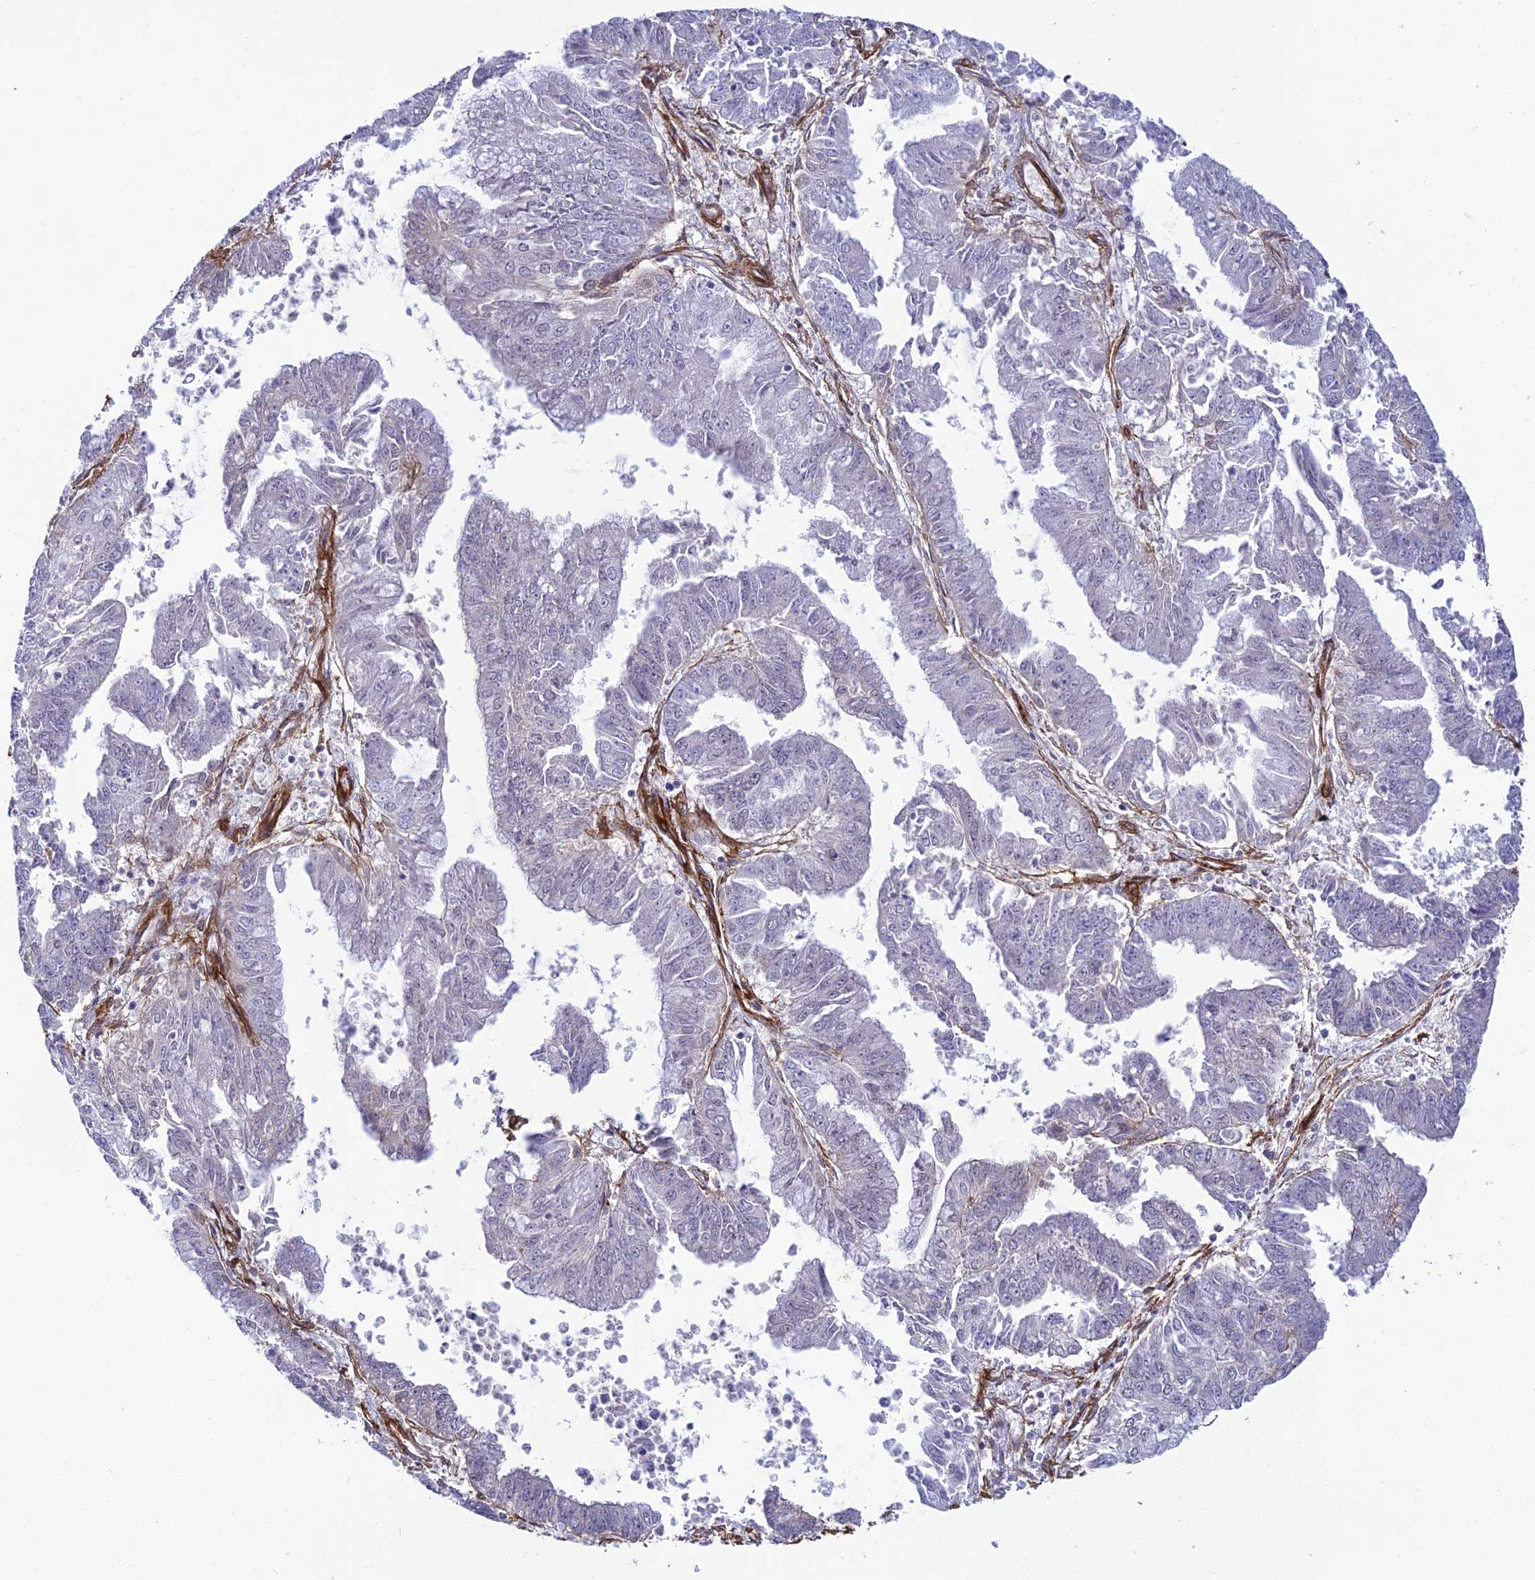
{"staining": {"intensity": "negative", "quantity": "none", "location": "none"}, "tissue": "endometrial cancer", "cell_type": "Tumor cells", "image_type": "cancer", "snomed": [{"axis": "morphology", "description": "Adenocarcinoma, NOS"}, {"axis": "topography", "description": "Endometrium"}], "caption": "An image of endometrial cancer (adenocarcinoma) stained for a protein reveals no brown staining in tumor cells.", "gene": "TNS1", "patient": {"sex": "female", "age": 73}}